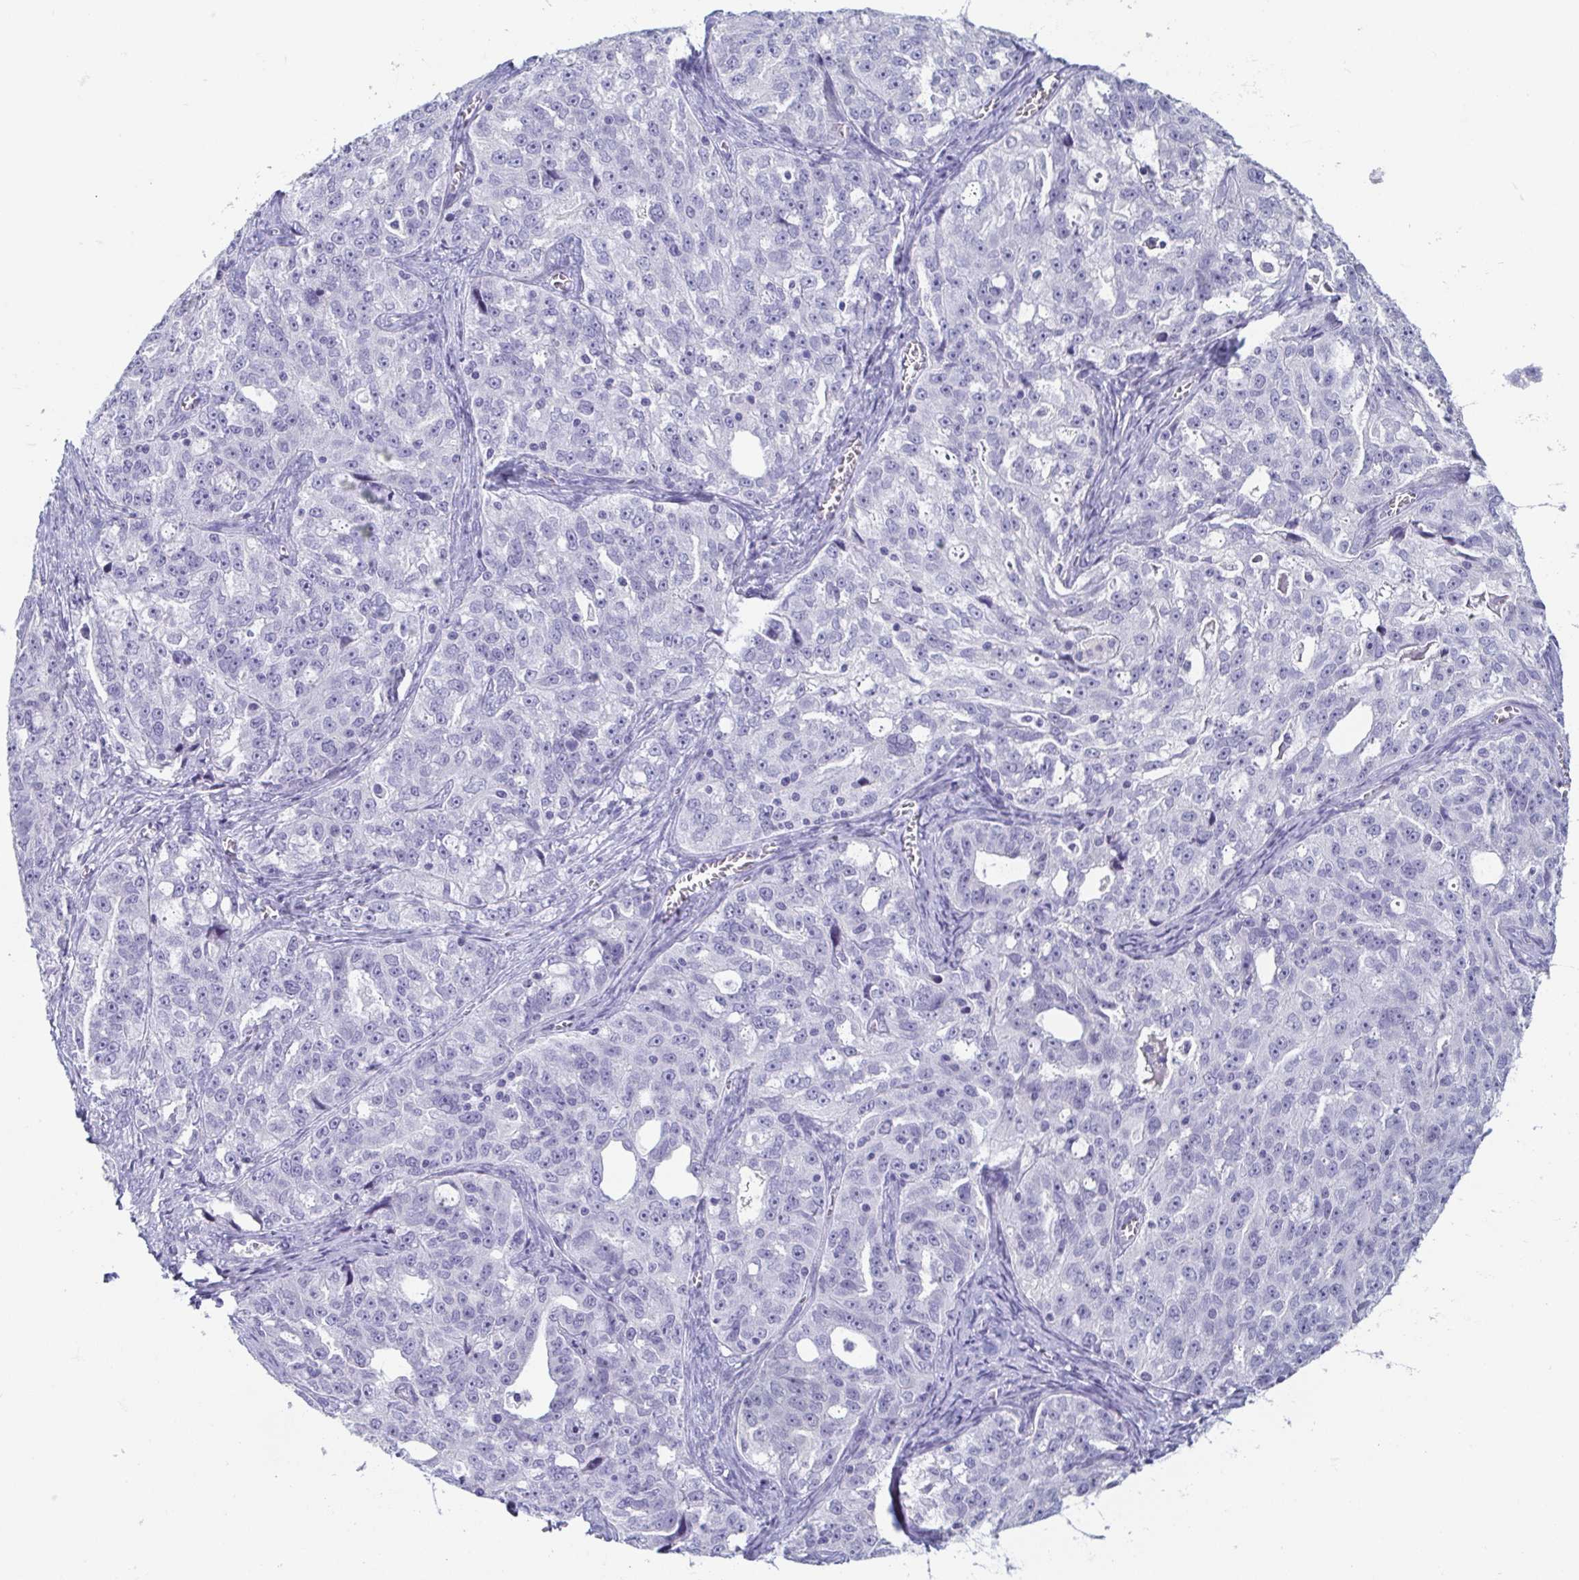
{"staining": {"intensity": "negative", "quantity": "none", "location": "none"}, "tissue": "ovarian cancer", "cell_type": "Tumor cells", "image_type": "cancer", "snomed": [{"axis": "morphology", "description": "Cystadenocarcinoma, serous, NOS"}, {"axis": "topography", "description": "Ovary"}], "caption": "High magnification brightfield microscopy of serous cystadenocarcinoma (ovarian) stained with DAB (brown) and counterstained with hematoxylin (blue): tumor cells show no significant positivity.", "gene": "ITLN1", "patient": {"sex": "female", "age": 51}}